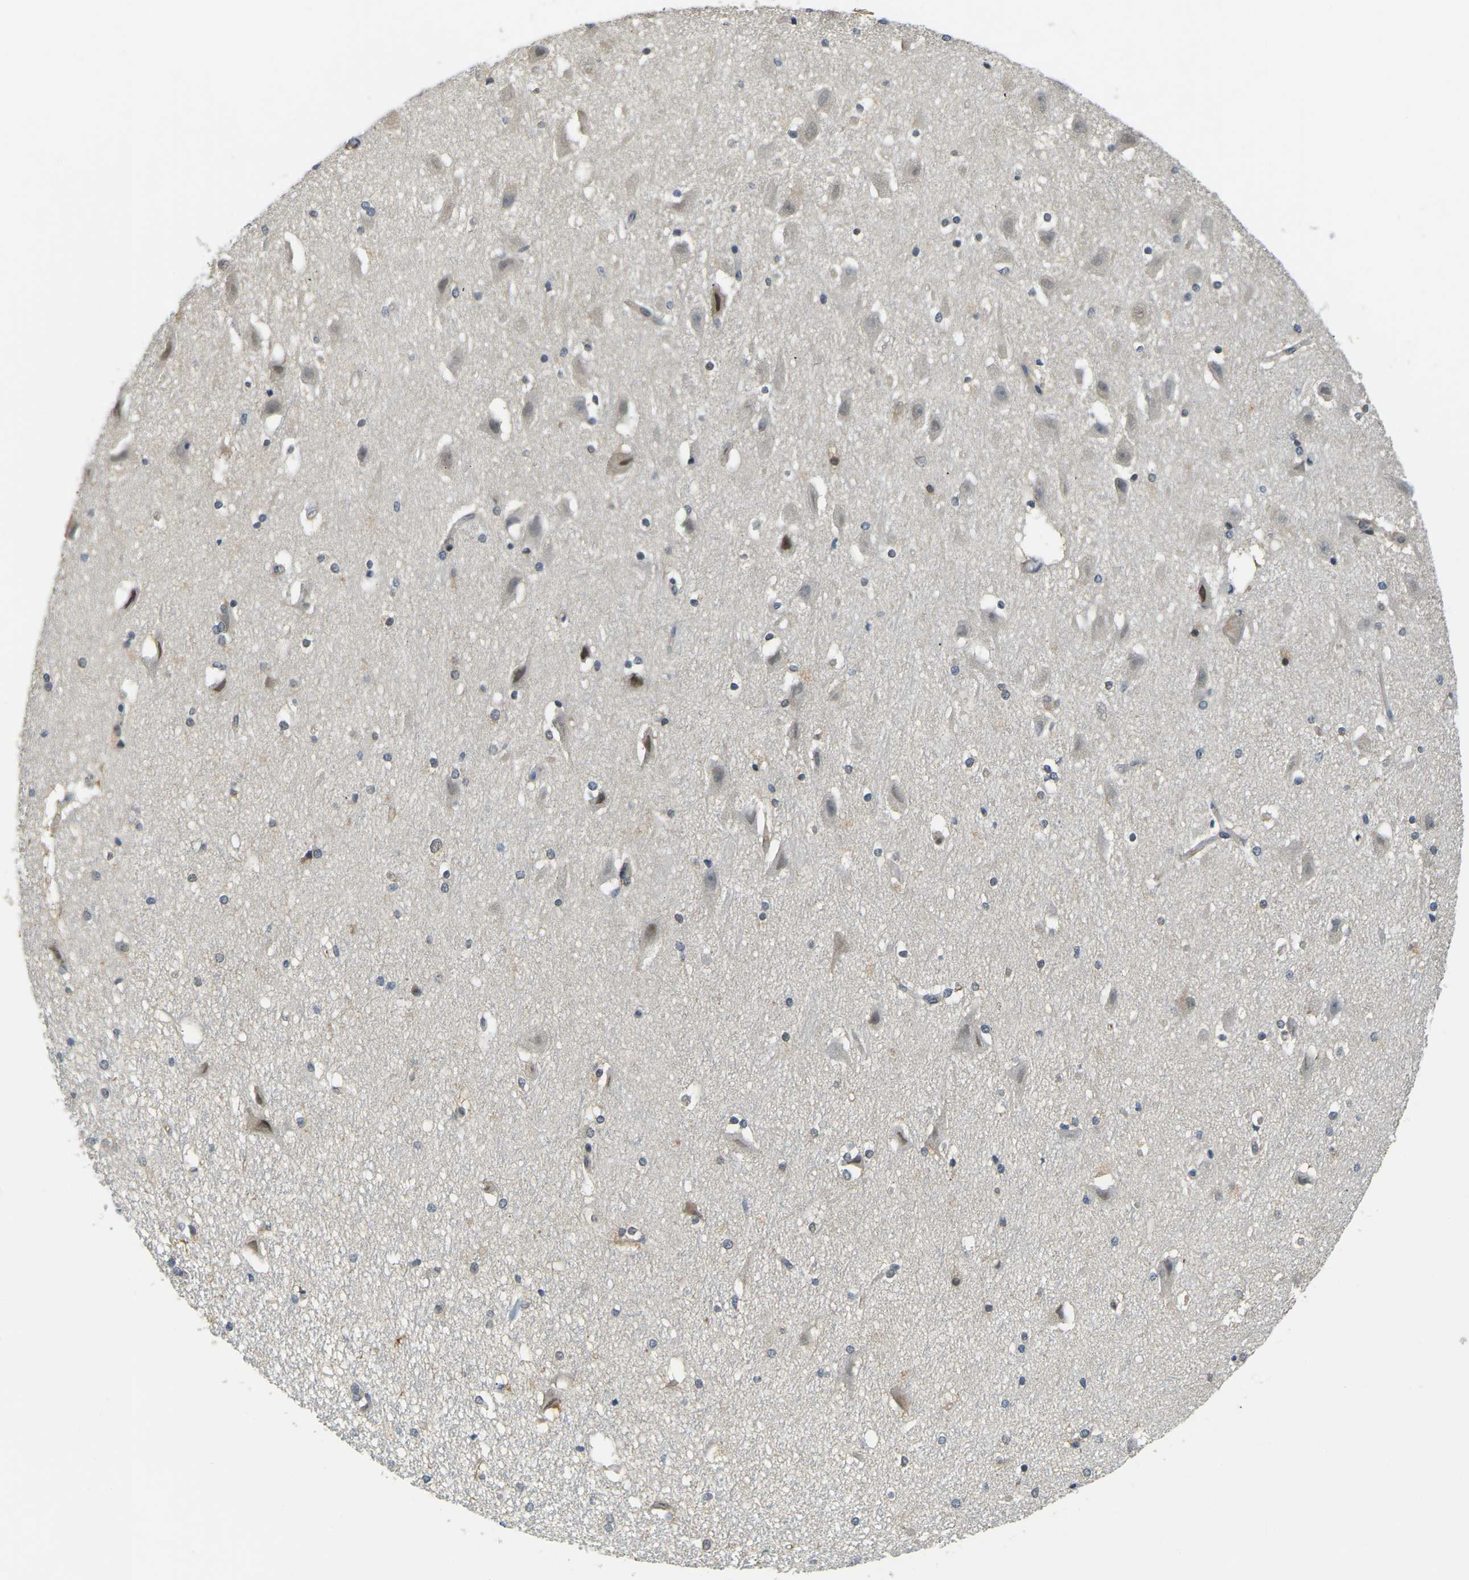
{"staining": {"intensity": "weak", "quantity": "<25%", "location": "cytoplasmic/membranous"}, "tissue": "hippocampus", "cell_type": "Glial cells", "image_type": "normal", "snomed": [{"axis": "morphology", "description": "Normal tissue, NOS"}, {"axis": "topography", "description": "Hippocampus"}], "caption": "DAB (3,3'-diaminobenzidine) immunohistochemical staining of normal human hippocampus demonstrates no significant staining in glial cells. (DAB (3,3'-diaminobenzidine) immunohistochemistry visualized using brightfield microscopy, high magnification).", "gene": "AHNAK", "patient": {"sex": "female", "age": 19}}